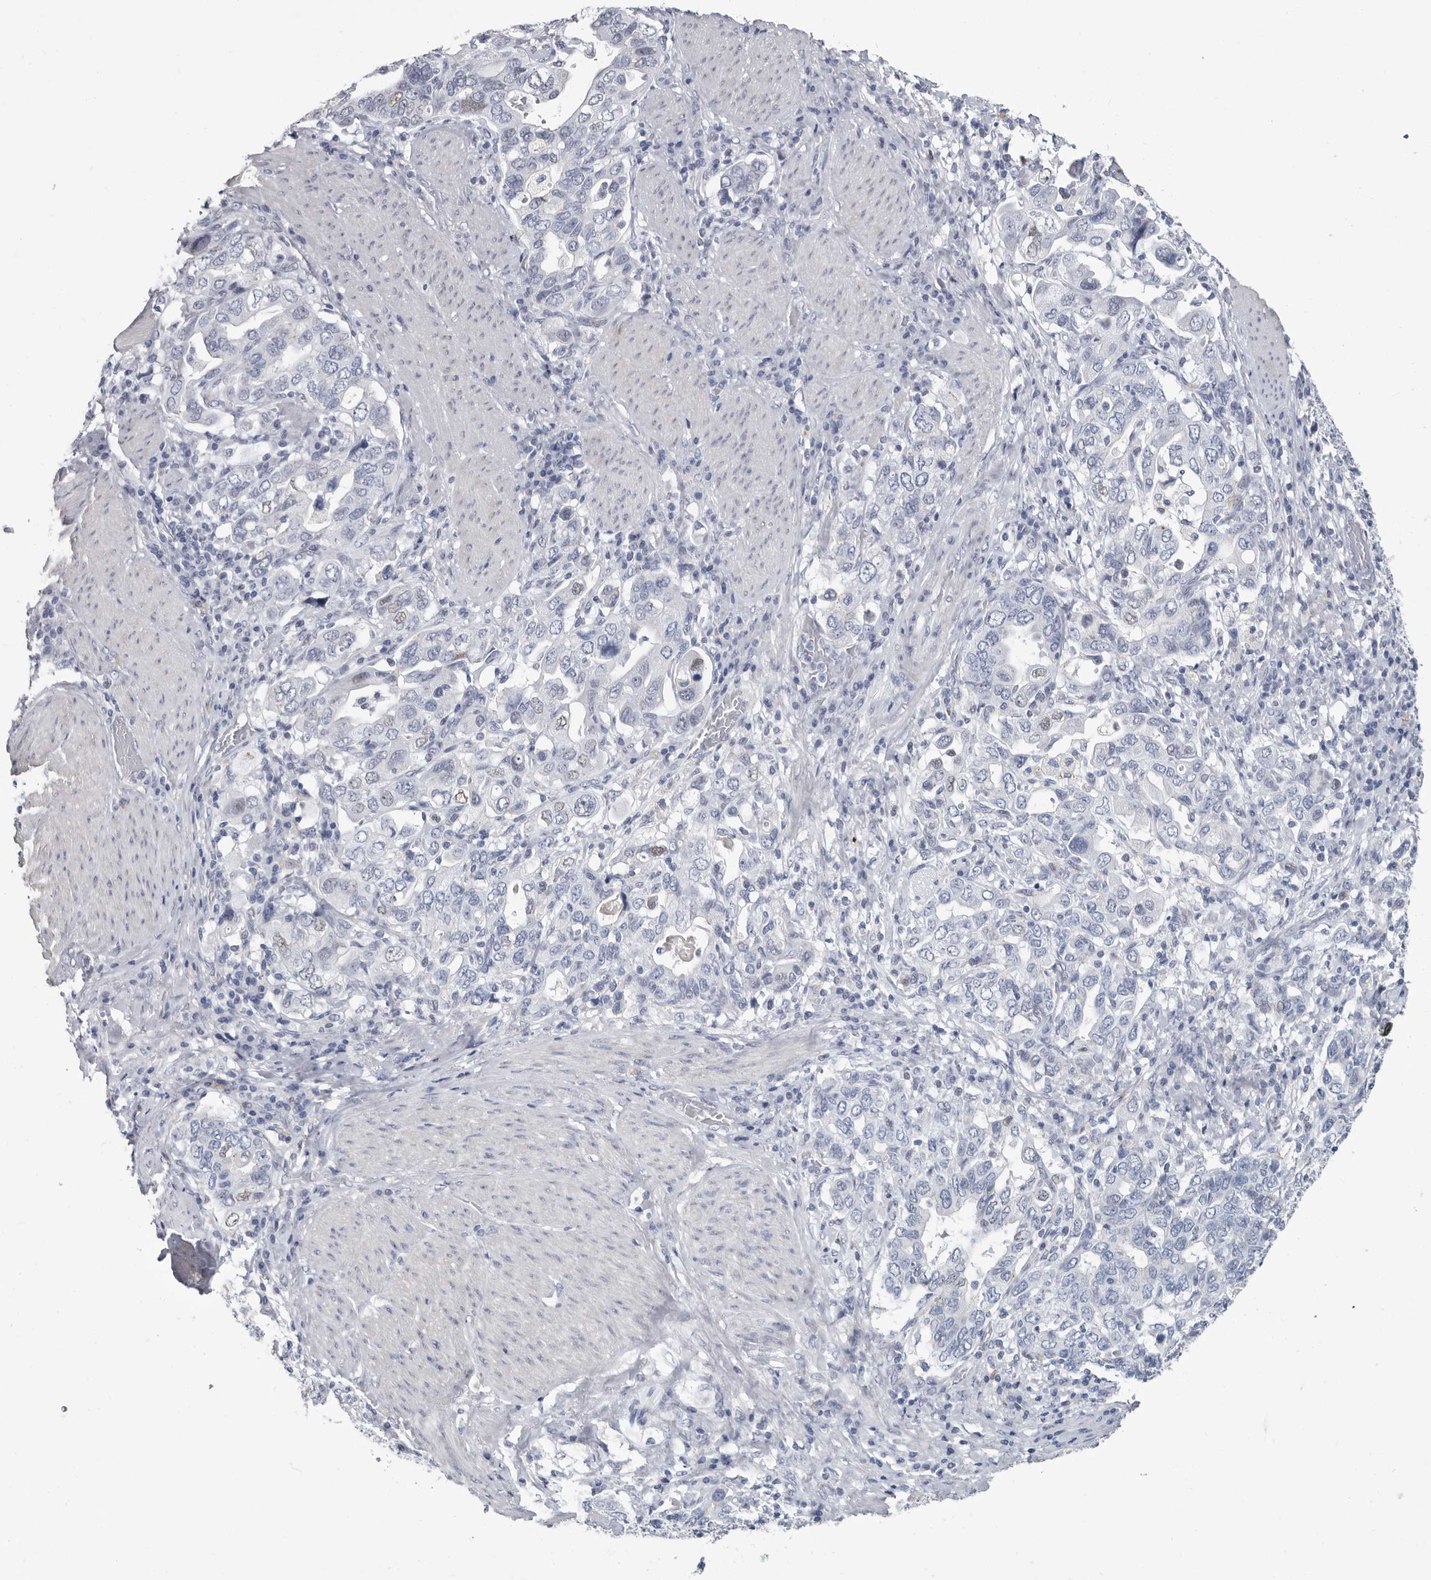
{"staining": {"intensity": "negative", "quantity": "none", "location": "none"}, "tissue": "stomach cancer", "cell_type": "Tumor cells", "image_type": "cancer", "snomed": [{"axis": "morphology", "description": "Adenocarcinoma, NOS"}, {"axis": "topography", "description": "Stomach, upper"}], "caption": "Micrograph shows no protein staining in tumor cells of stomach cancer tissue.", "gene": "WRAP73", "patient": {"sex": "male", "age": 62}}